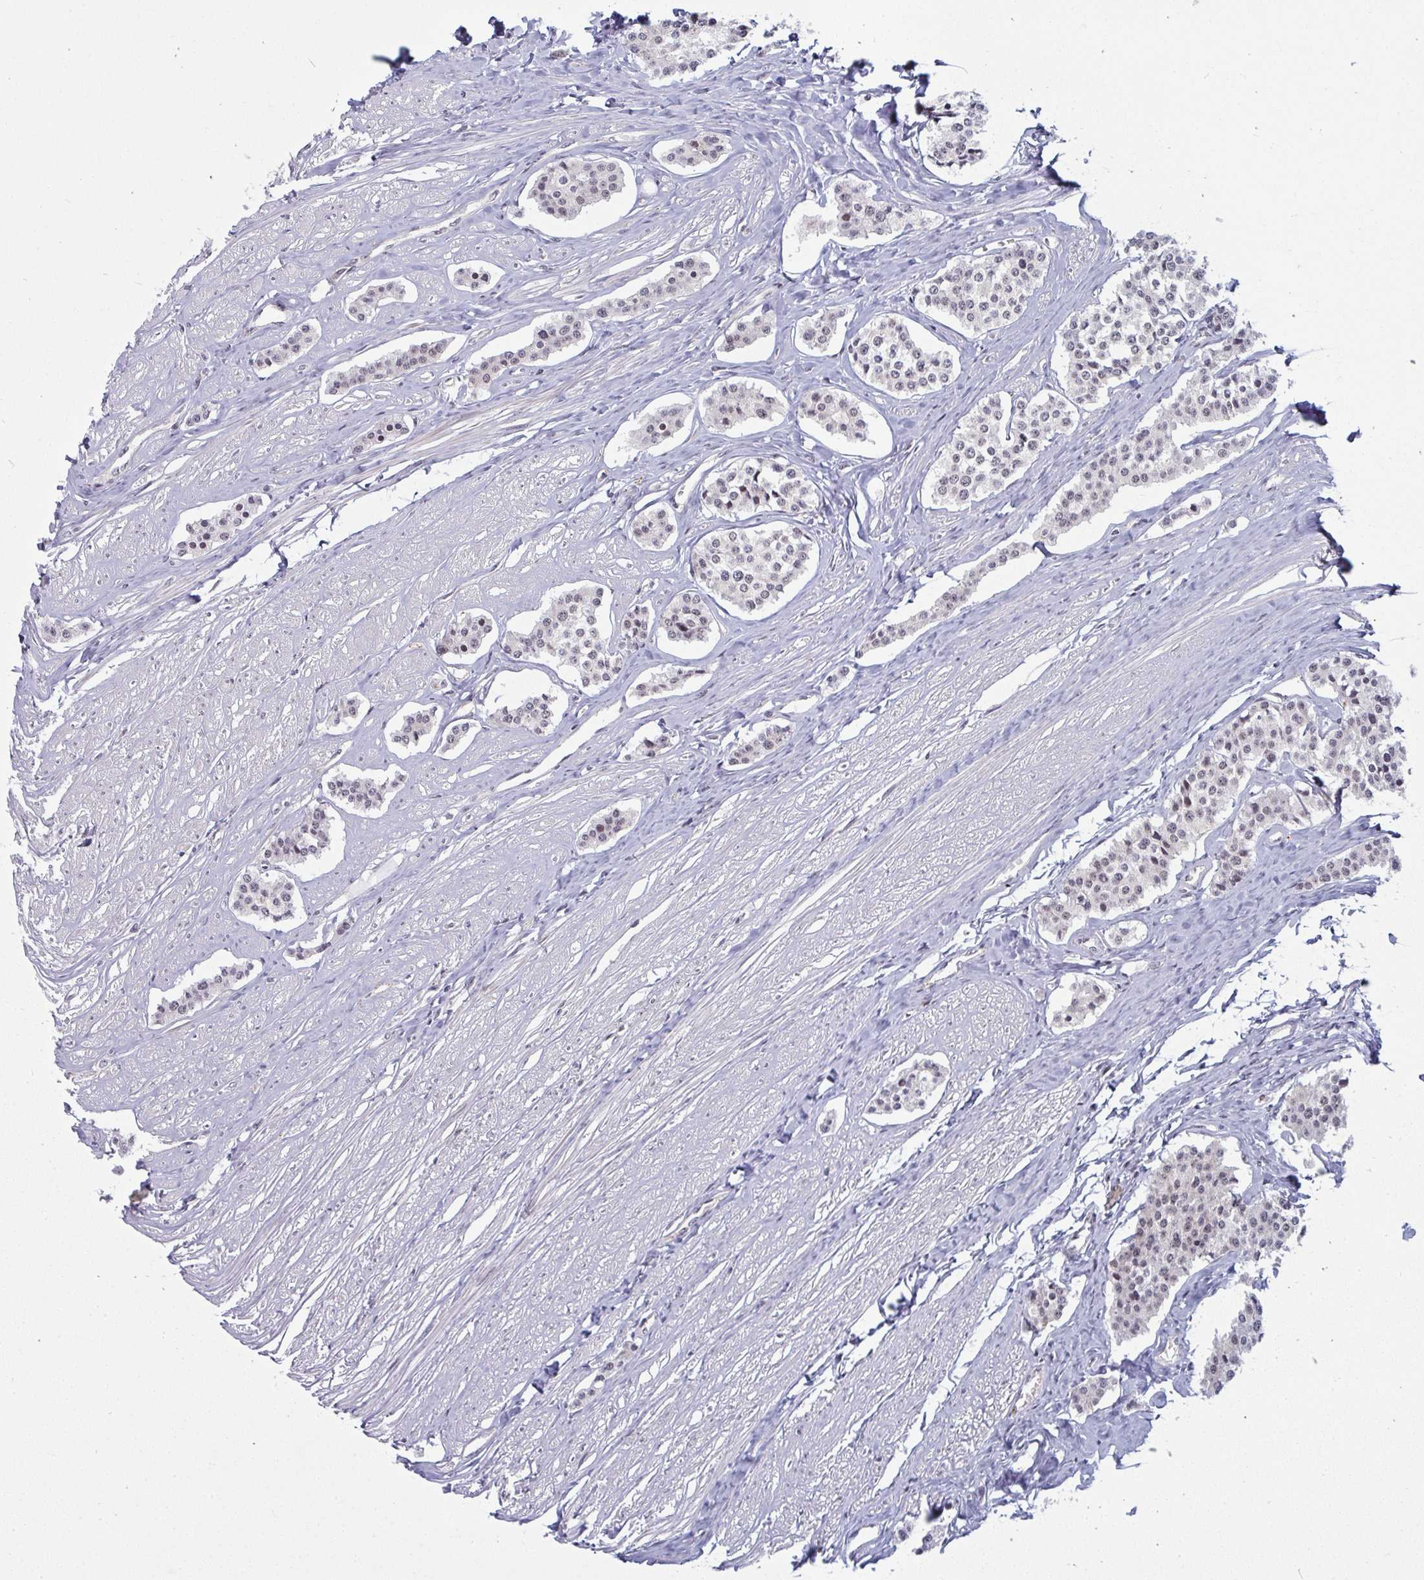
{"staining": {"intensity": "weak", "quantity": "<25%", "location": "nuclear"}, "tissue": "carcinoid", "cell_type": "Tumor cells", "image_type": "cancer", "snomed": [{"axis": "morphology", "description": "Carcinoid, malignant, NOS"}, {"axis": "topography", "description": "Small intestine"}], "caption": "This is an IHC image of human carcinoid. There is no positivity in tumor cells.", "gene": "ATF1", "patient": {"sex": "male", "age": 60}}